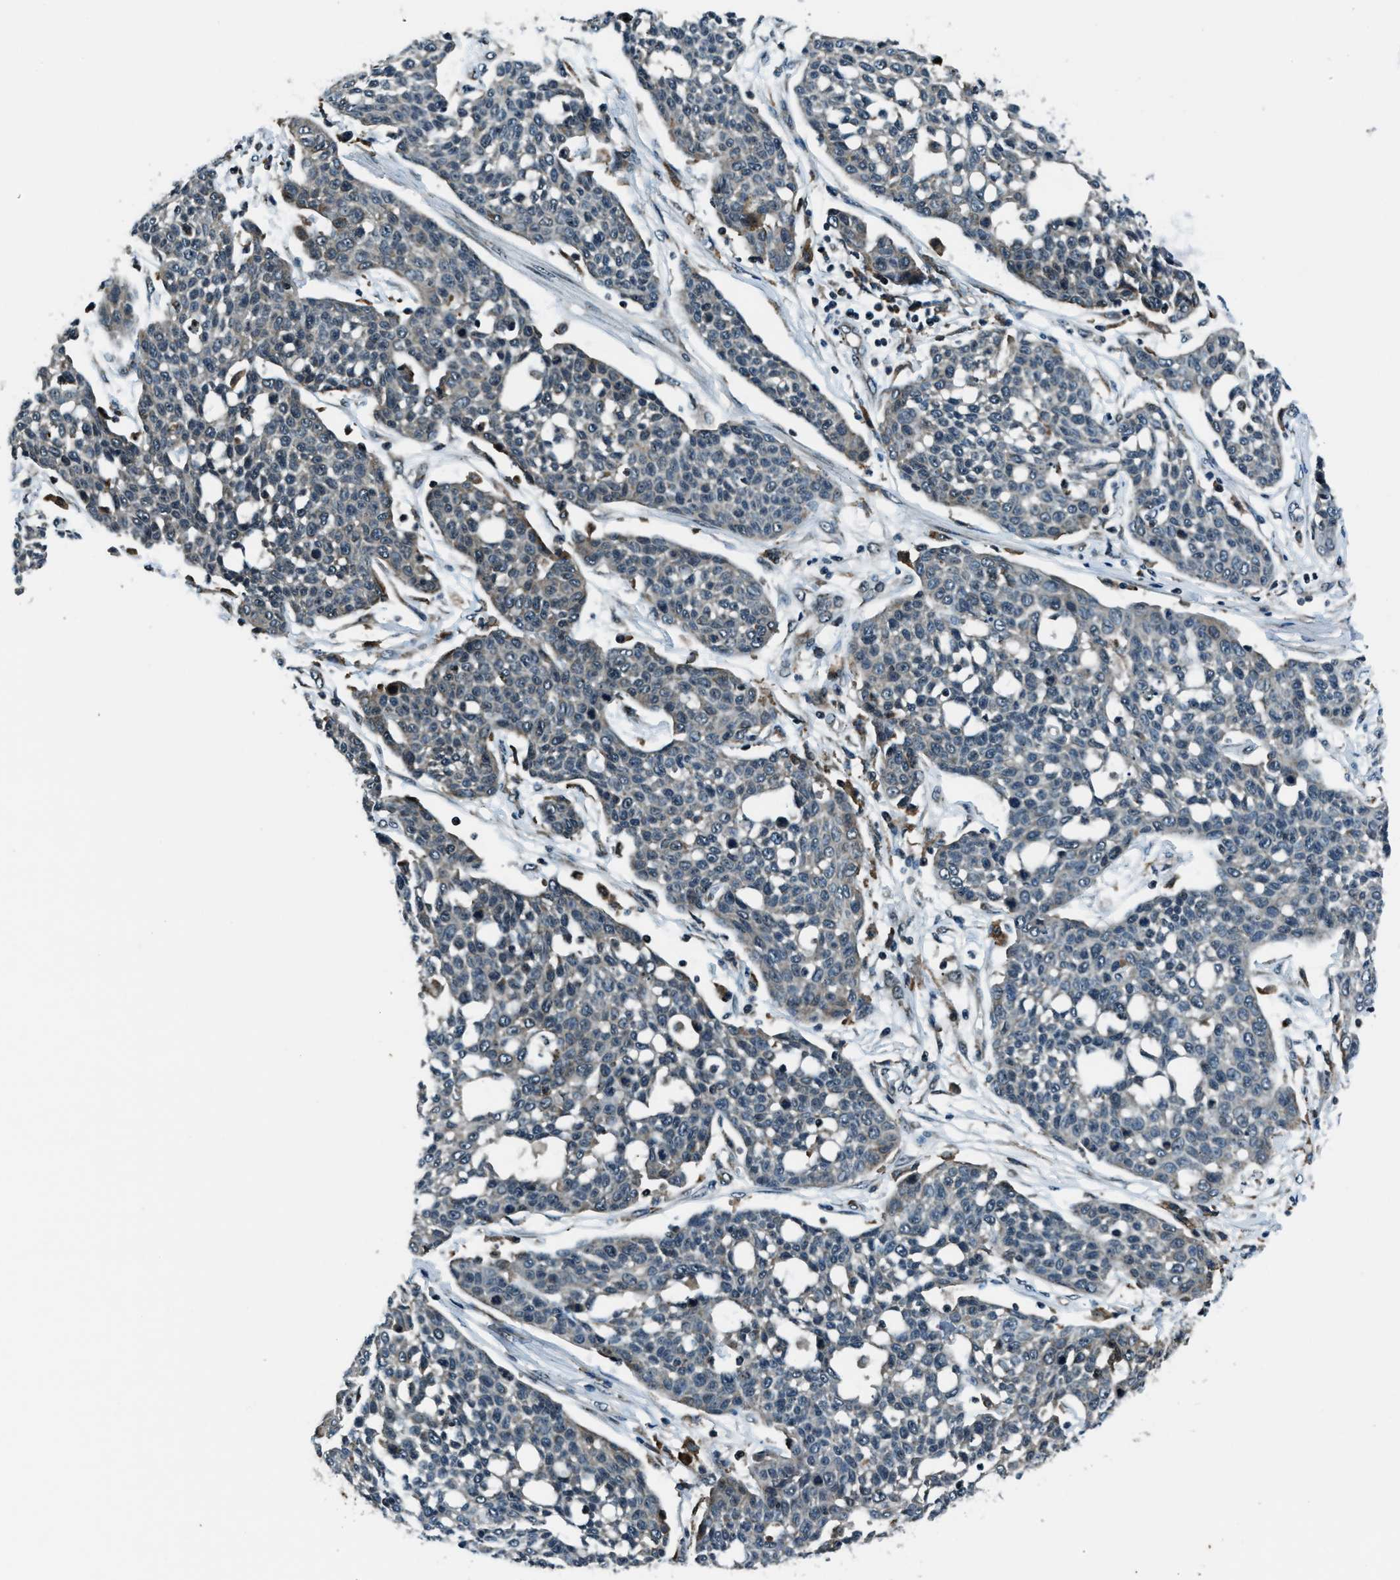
{"staining": {"intensity": "moderate", "quantity": "<25%", "location": "cytoplasmic/membranous"}, "tissue": "cervical cancer", "cell_type": "Tumor cells", "image_type": "cancer", "snomed": [{"axis": "morphology", "description": "Squamous cell carcinoma, NOS"}, {"axis": "topography", "description": "Cervix"}], "caption": "Cervical squamous cell carcinoma tissue reveals moderate cytoplasmic/membranous positivity in approximately <25% of tumor cells The staining is performed using DAB brown chromogen to label protein expression. The nuclei are counter-stained blue using hematoxylin.", "gene": "ACTL9", "patient": {"sex": "female", "age": 34}}